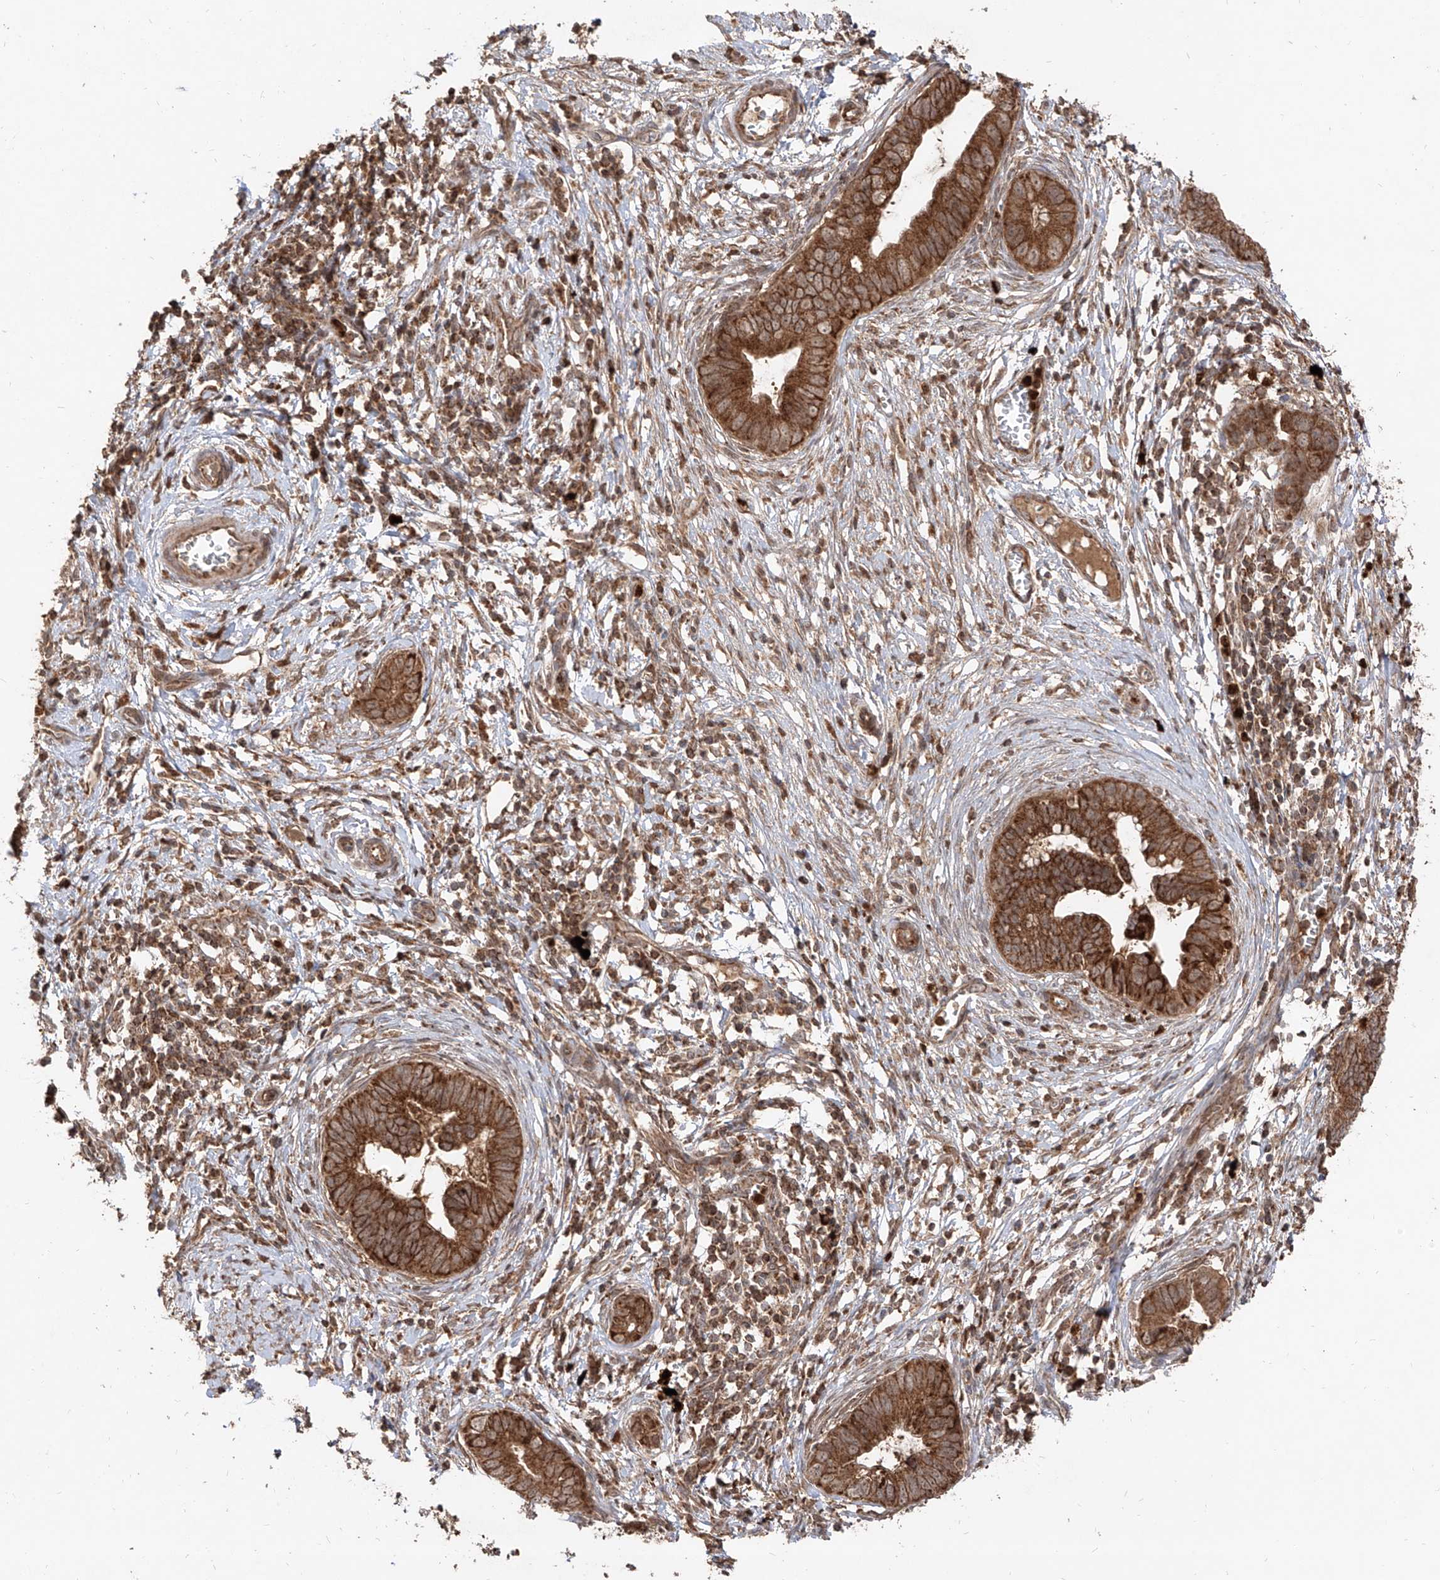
{"staining": {"intensity": "strong", "quantity": ">75%", "location": "cytoplasmic/membranous"}, "tissue": "cervical cancer", "cell_type": "Tumor cells", "image_type": "cancer", "snomed": [{"axis": "morphology", "description": "Adenocarcinoma, NOS"}, {"axis": "topography", "description": "Cervix"}], "caption": "Protein expression by immunohistochemistry (IHC) exhibits strong cytoplasmic/membranous positivity in about >75% of tumor cells in cervical adenocarcinoma.", "gene": "AIM2", "patient": {"sex": "female", "age": 44}}